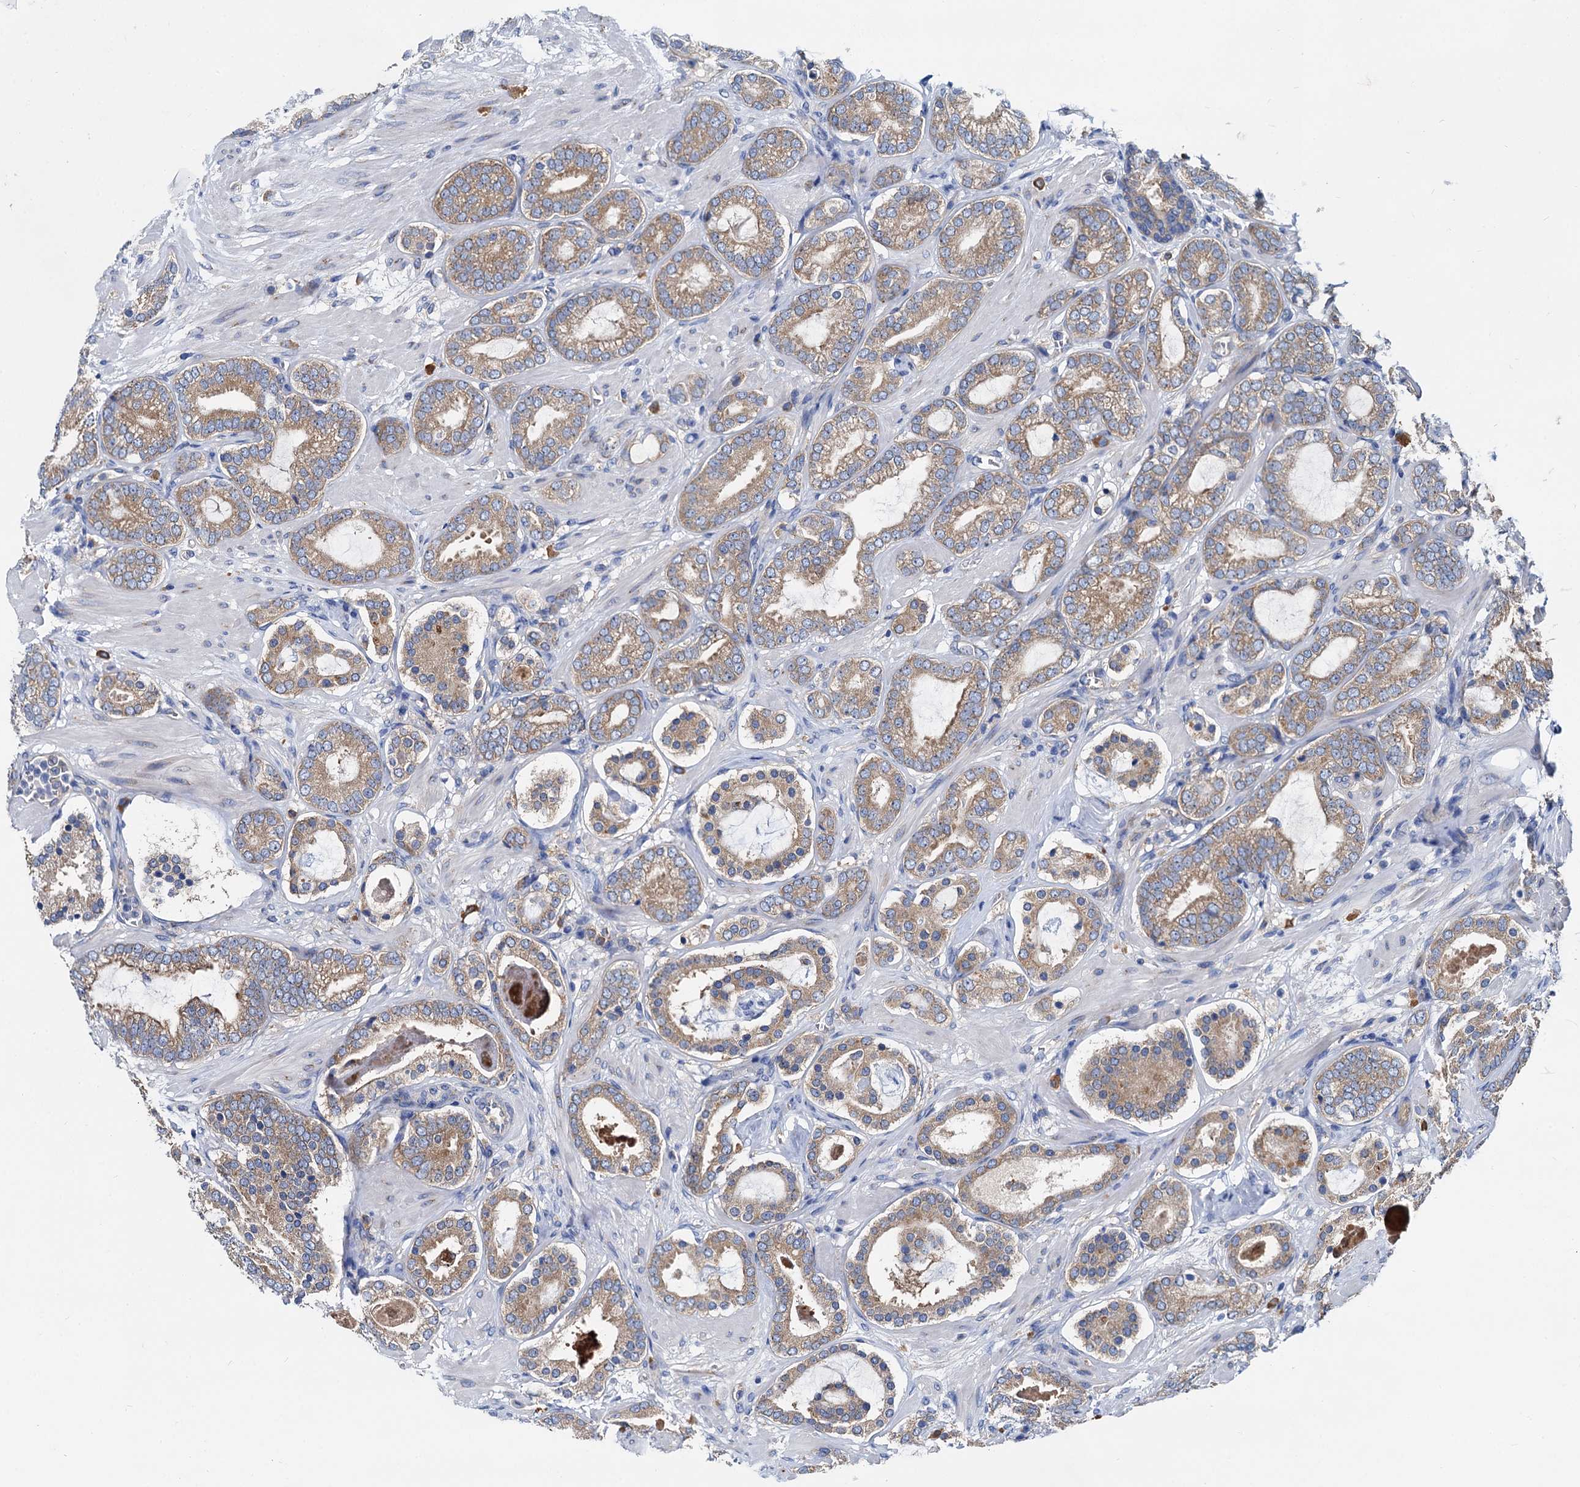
{"staining": {"intensity": "moderate", "quantity": ">75%", "location": "cytoplasmic/membranous"}, "tissue": "prostate cancer", "cell_type": "Tumor cells", "image_type": "cancer", "snomed": [{"axis": "morphology", "description": "Adenocarcinoma, High grade"}, {"axis": "topography", "description": "Prostate"}], "caption": "The histopathology image displays immunohistochemical staining of prostate high-grade adenocarcinoma. There is moderate cytoplasmic/membranous positivity is appreciated in approximately >75% of tumor cells.", "gene": "QARS1", "patient": {"sex": "male", "age": 60}}